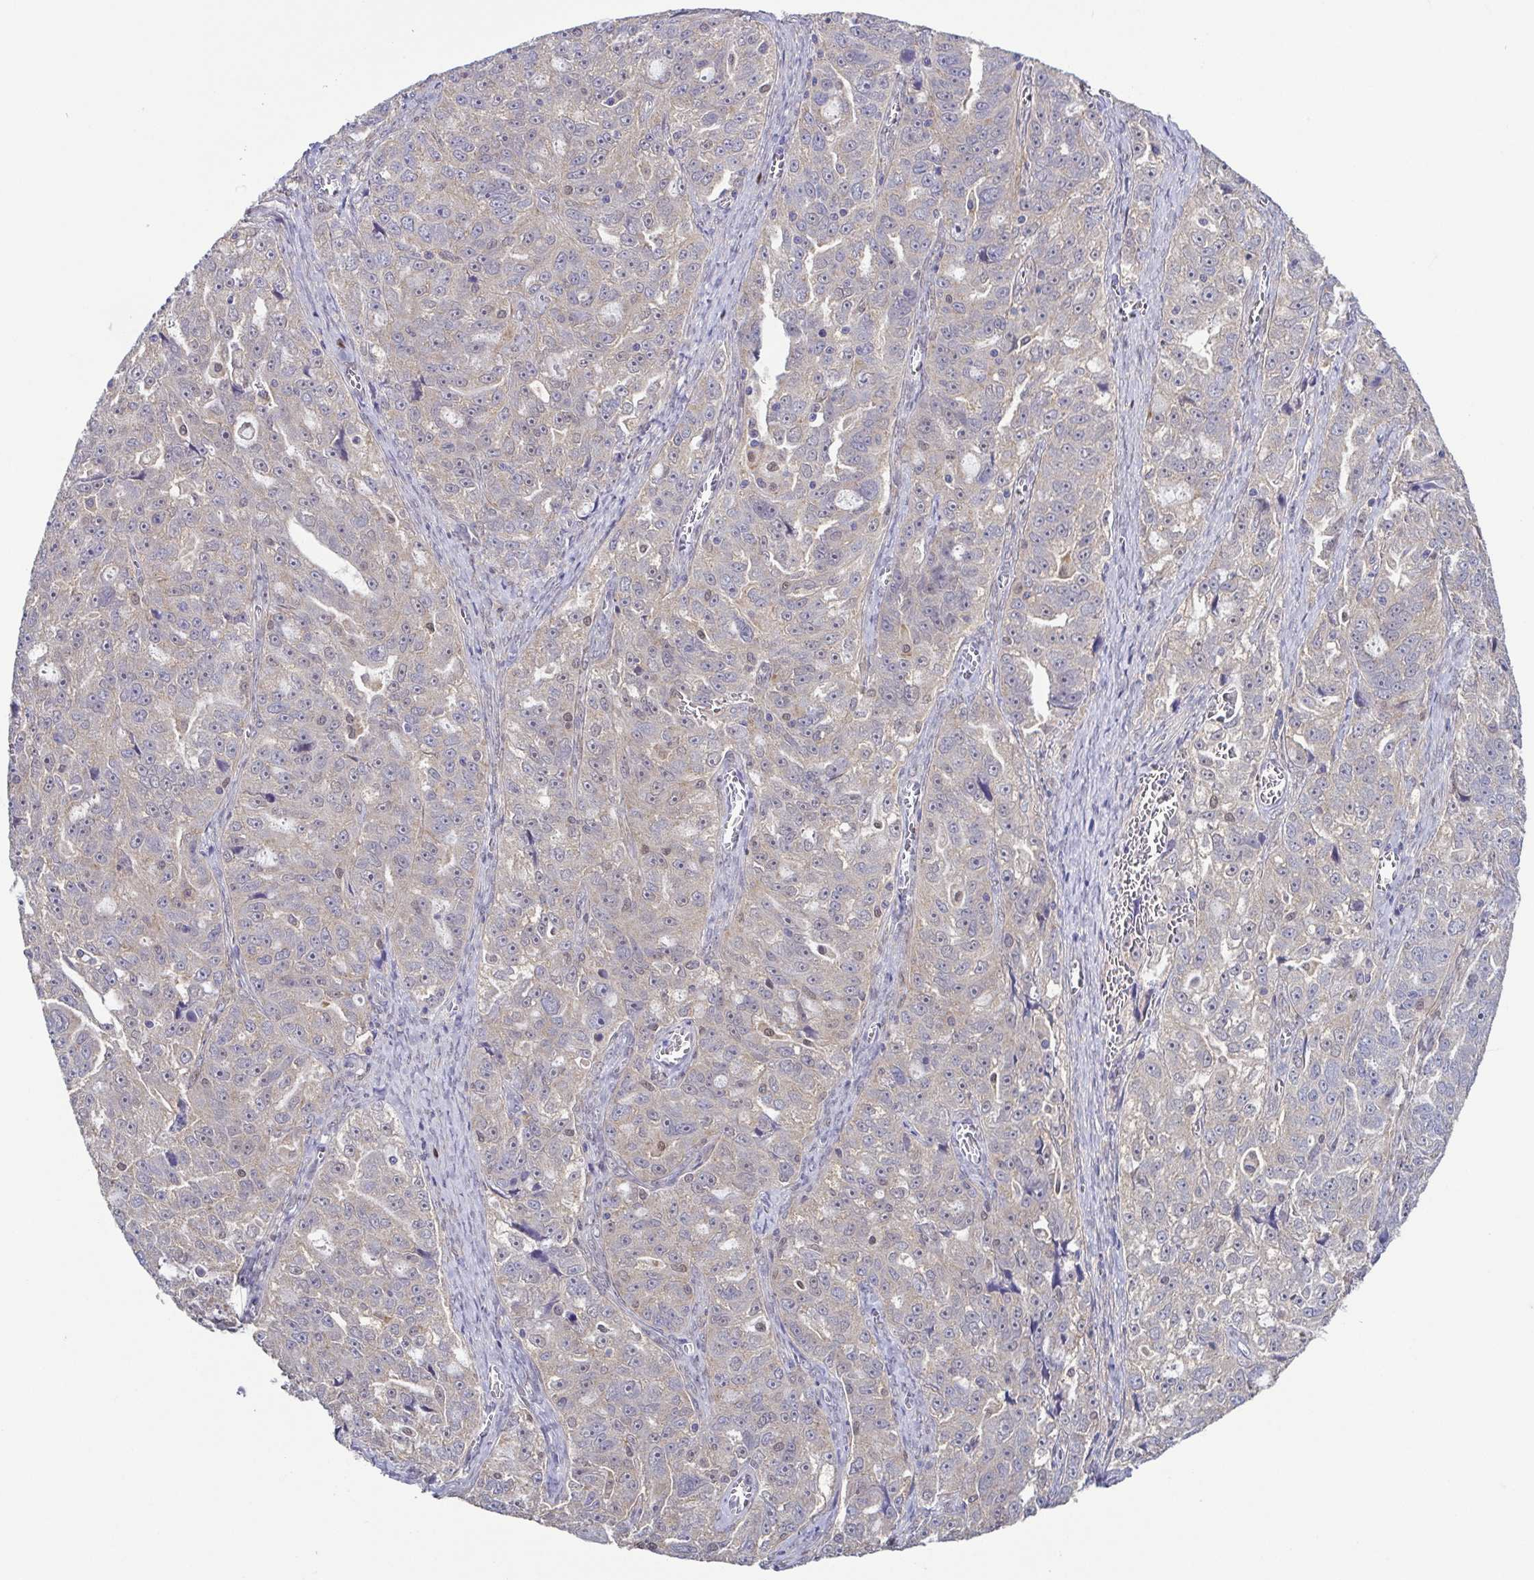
{"staining": {"intensity": "negative", "quantity": "none", "location": "none"}, "tissue": "ovarian cancer", "cell_type": "Tumor cells", "image_type": "cancer", "snomed": [{"axis": "morphology", "description": "Cystadenocarcinoma, serous, NOS"}, {"axis": "topography", "description": "Ovary"}], "caption": "Immunohistochemical staining of human ovarian serous cystadenocarcinoma exhibits no significant positivity in tumor cells.", "gene": "UBE2Q1", "patient": {"sex": "female", "age": 51}}